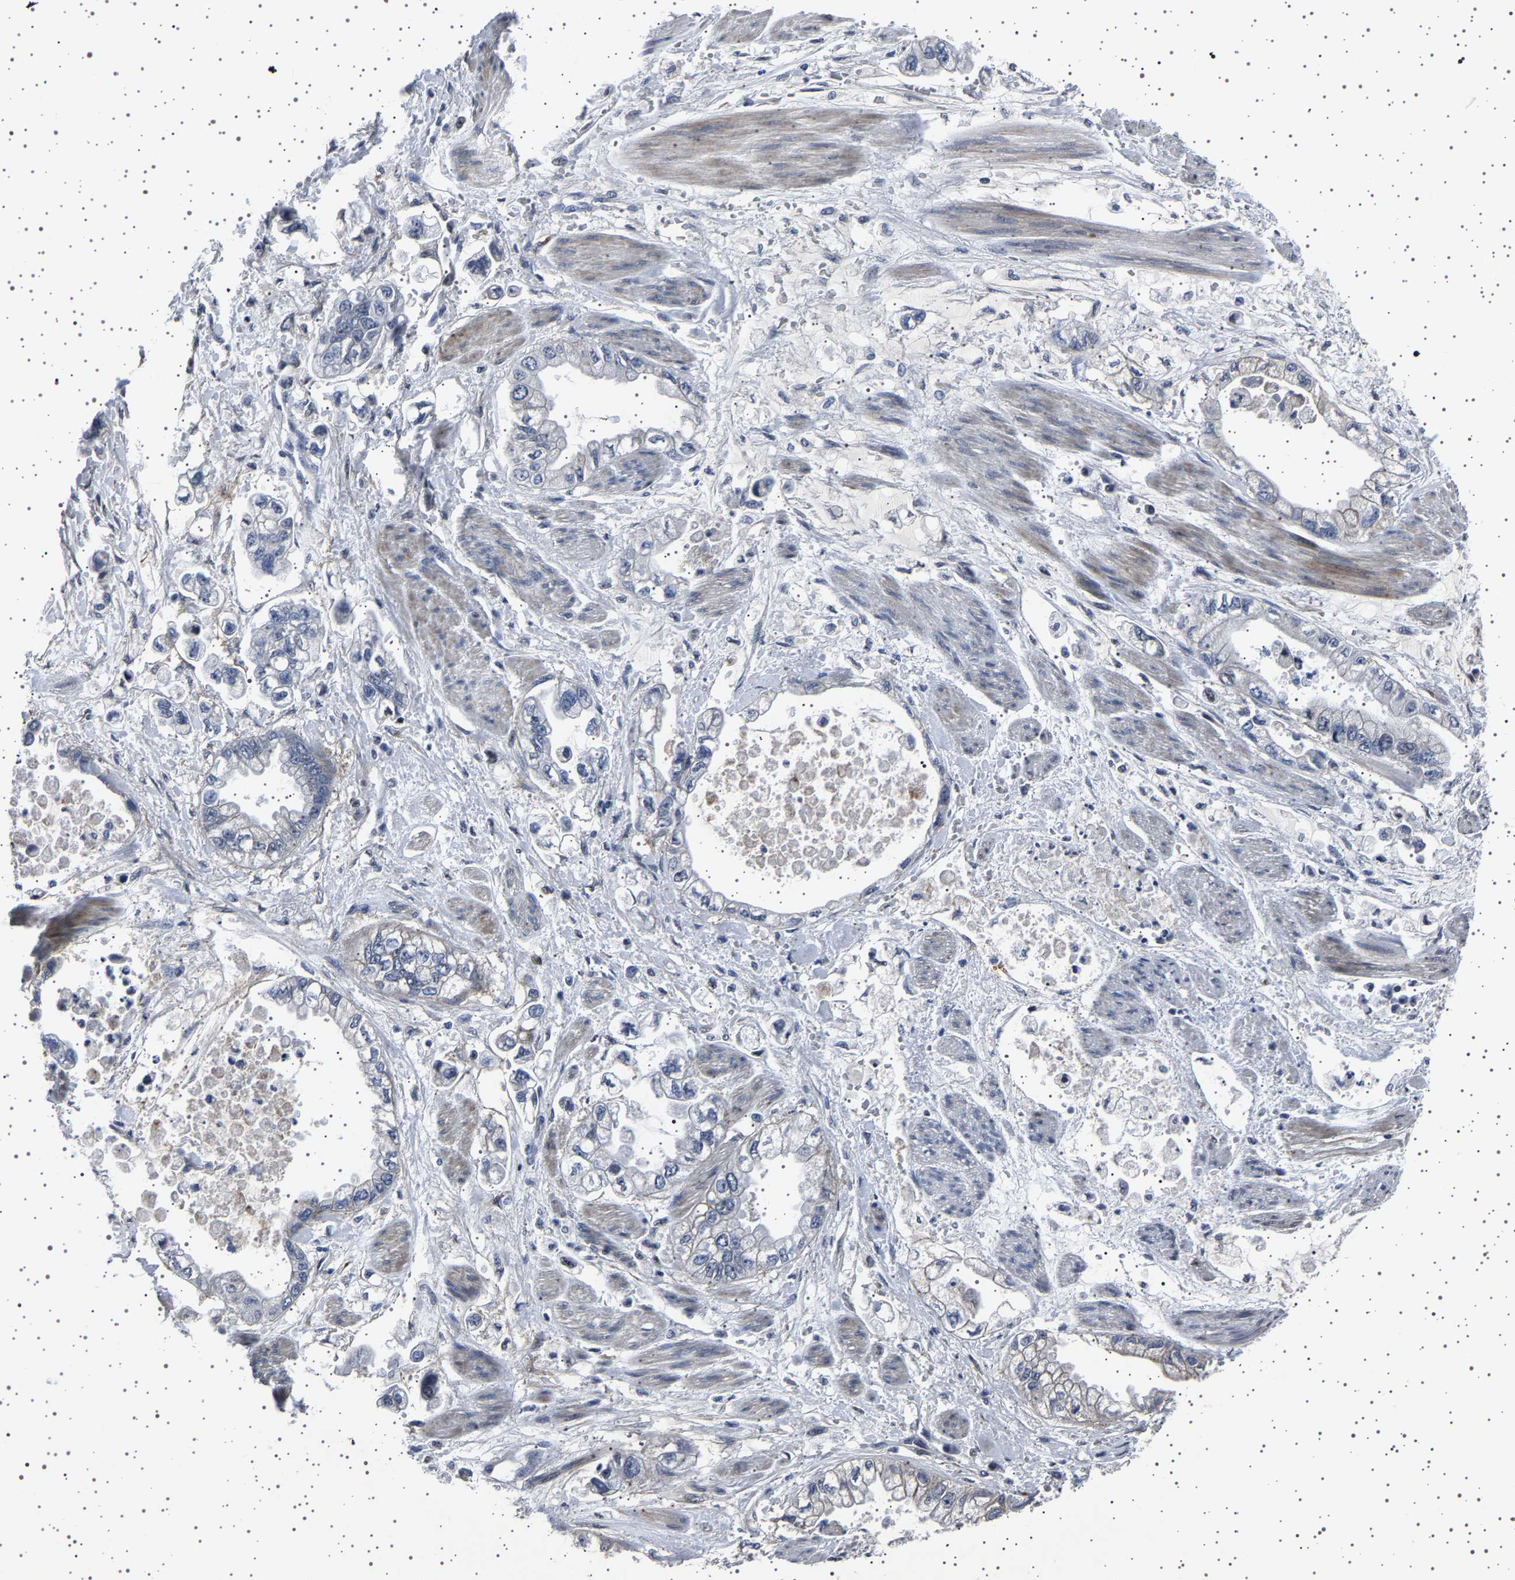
{"staining": {"intensity": "moderate", "quantity": "<25%", "location": "cytoplasmic/membranous"}, "tissue": "stomach cancer", "cell_type": "Tumor cells", "image_type": "cancer", "snomed": [{"axis": "morphology", "description": "Normal tissue, NOS"}, {"axis": "morphology", "description": "Adenocarcinoma, NOS"}, {"axis": "topography", "description": "Stomach"}], "caption": "The immunohistochemical stain highlights moderate cytoplasmic/membranous expression in tumor cells of stomach cancer tissue. Immunohistochemistry stains the protein of interest in brown and the nuclei are stained blue.", "gene": "PAK5", "patient": {"sex": "male", "age": 62}}